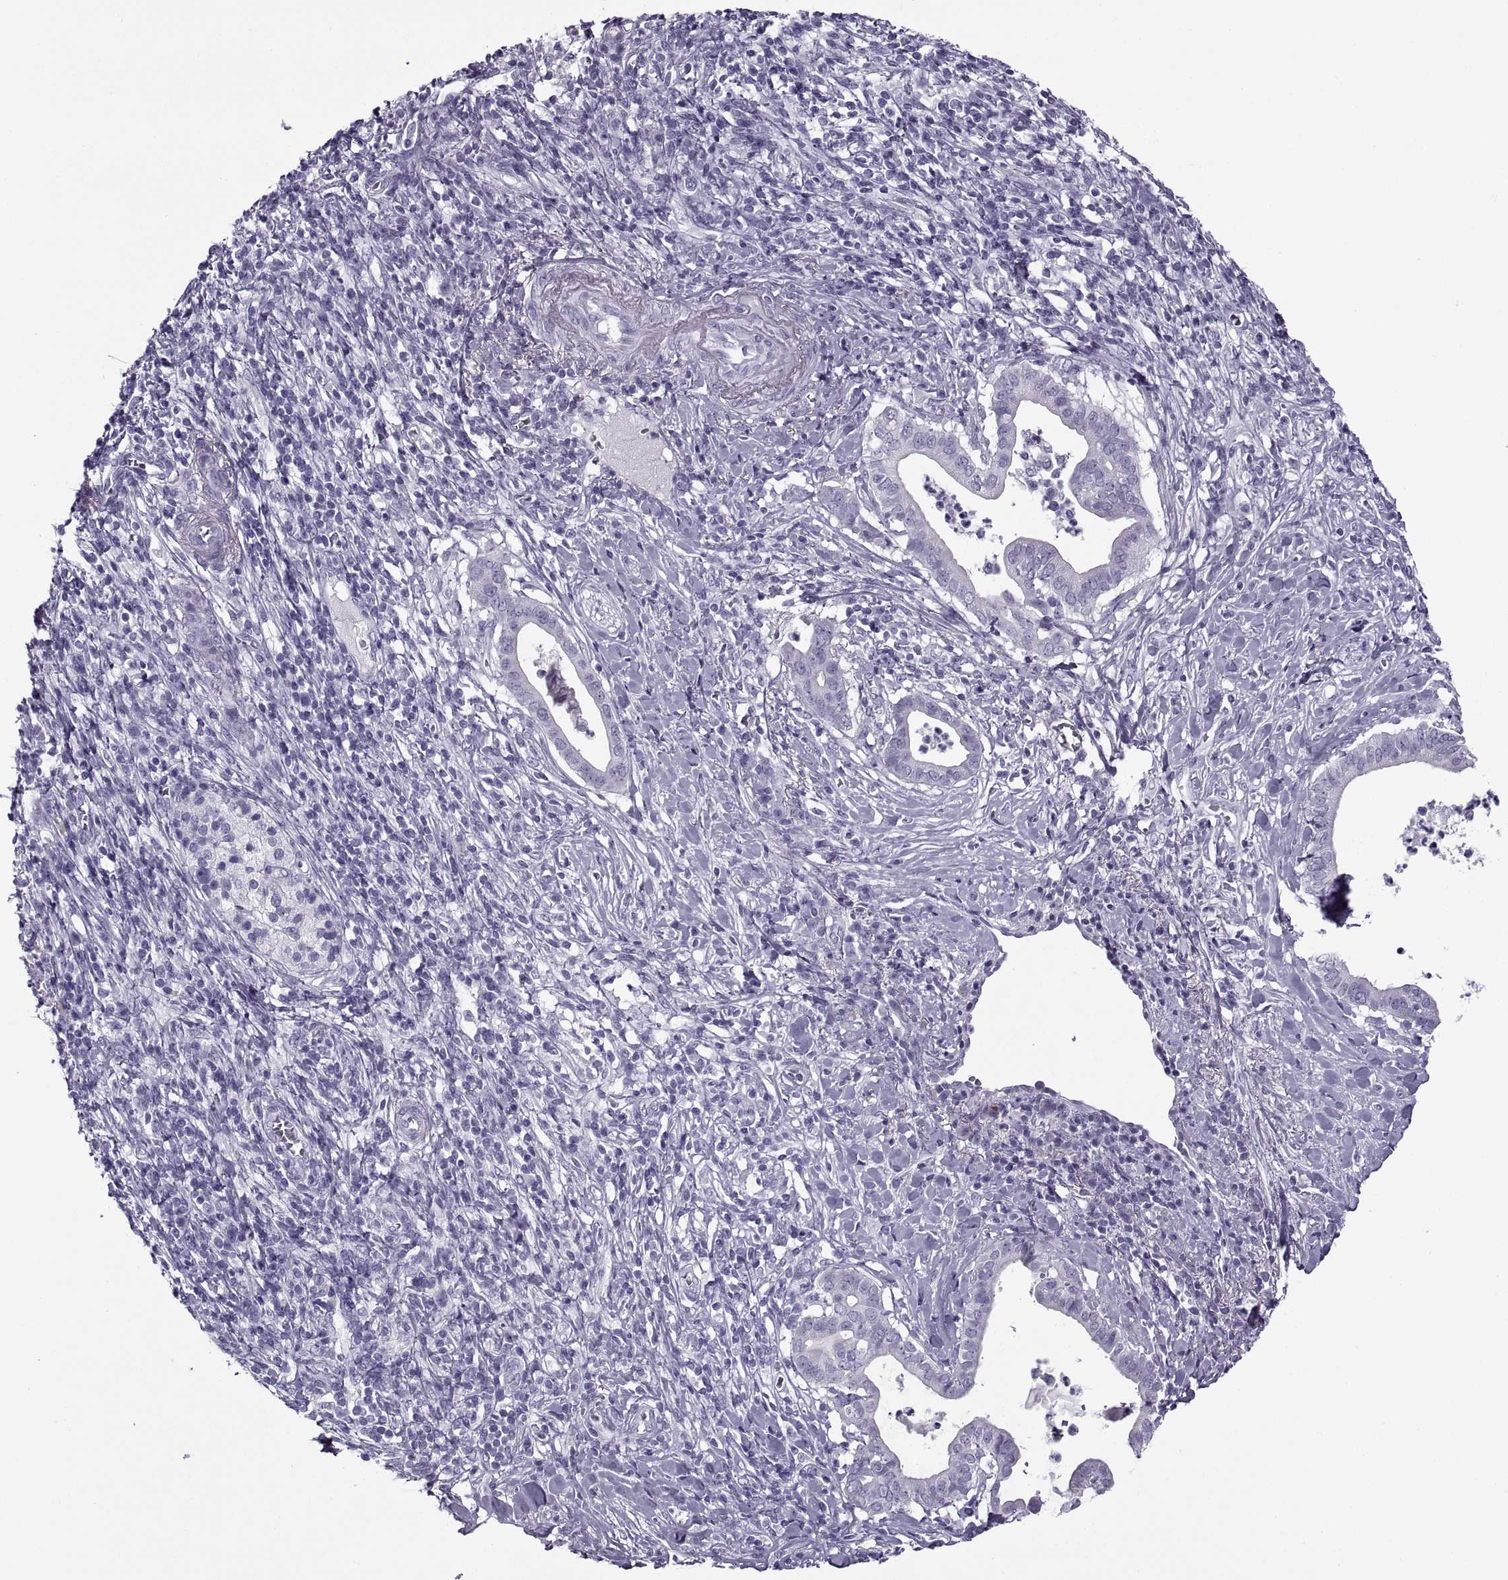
{"staining": {"intensity": "negative", "quantity": "none", "location": "none"}, "tissue": "pancreatic cancer", "cell_type": "Tumor cells", "image_type": "cancer", "snomed": [{"axis": "morphology", "description": "Adenocarcinoma, NOS"}, {"axis": "topography", "description": "Pancreas"}], "caption": "Immunohistochemistry (IHC) histopathology image of neoplastic tissue: pancreatic adenocarcinoma stained with DAB (3,3'-diaminobenzidine) exhibits no significant protein expression in tumor cells. The staining was performed using DAB to visualize the protein expression in brown, while the nuclei were stained in blue with hematoxylin (Magnification: 20x).", "gene": "RLBP1", "patient": {"sex": "male", "age": 61}}